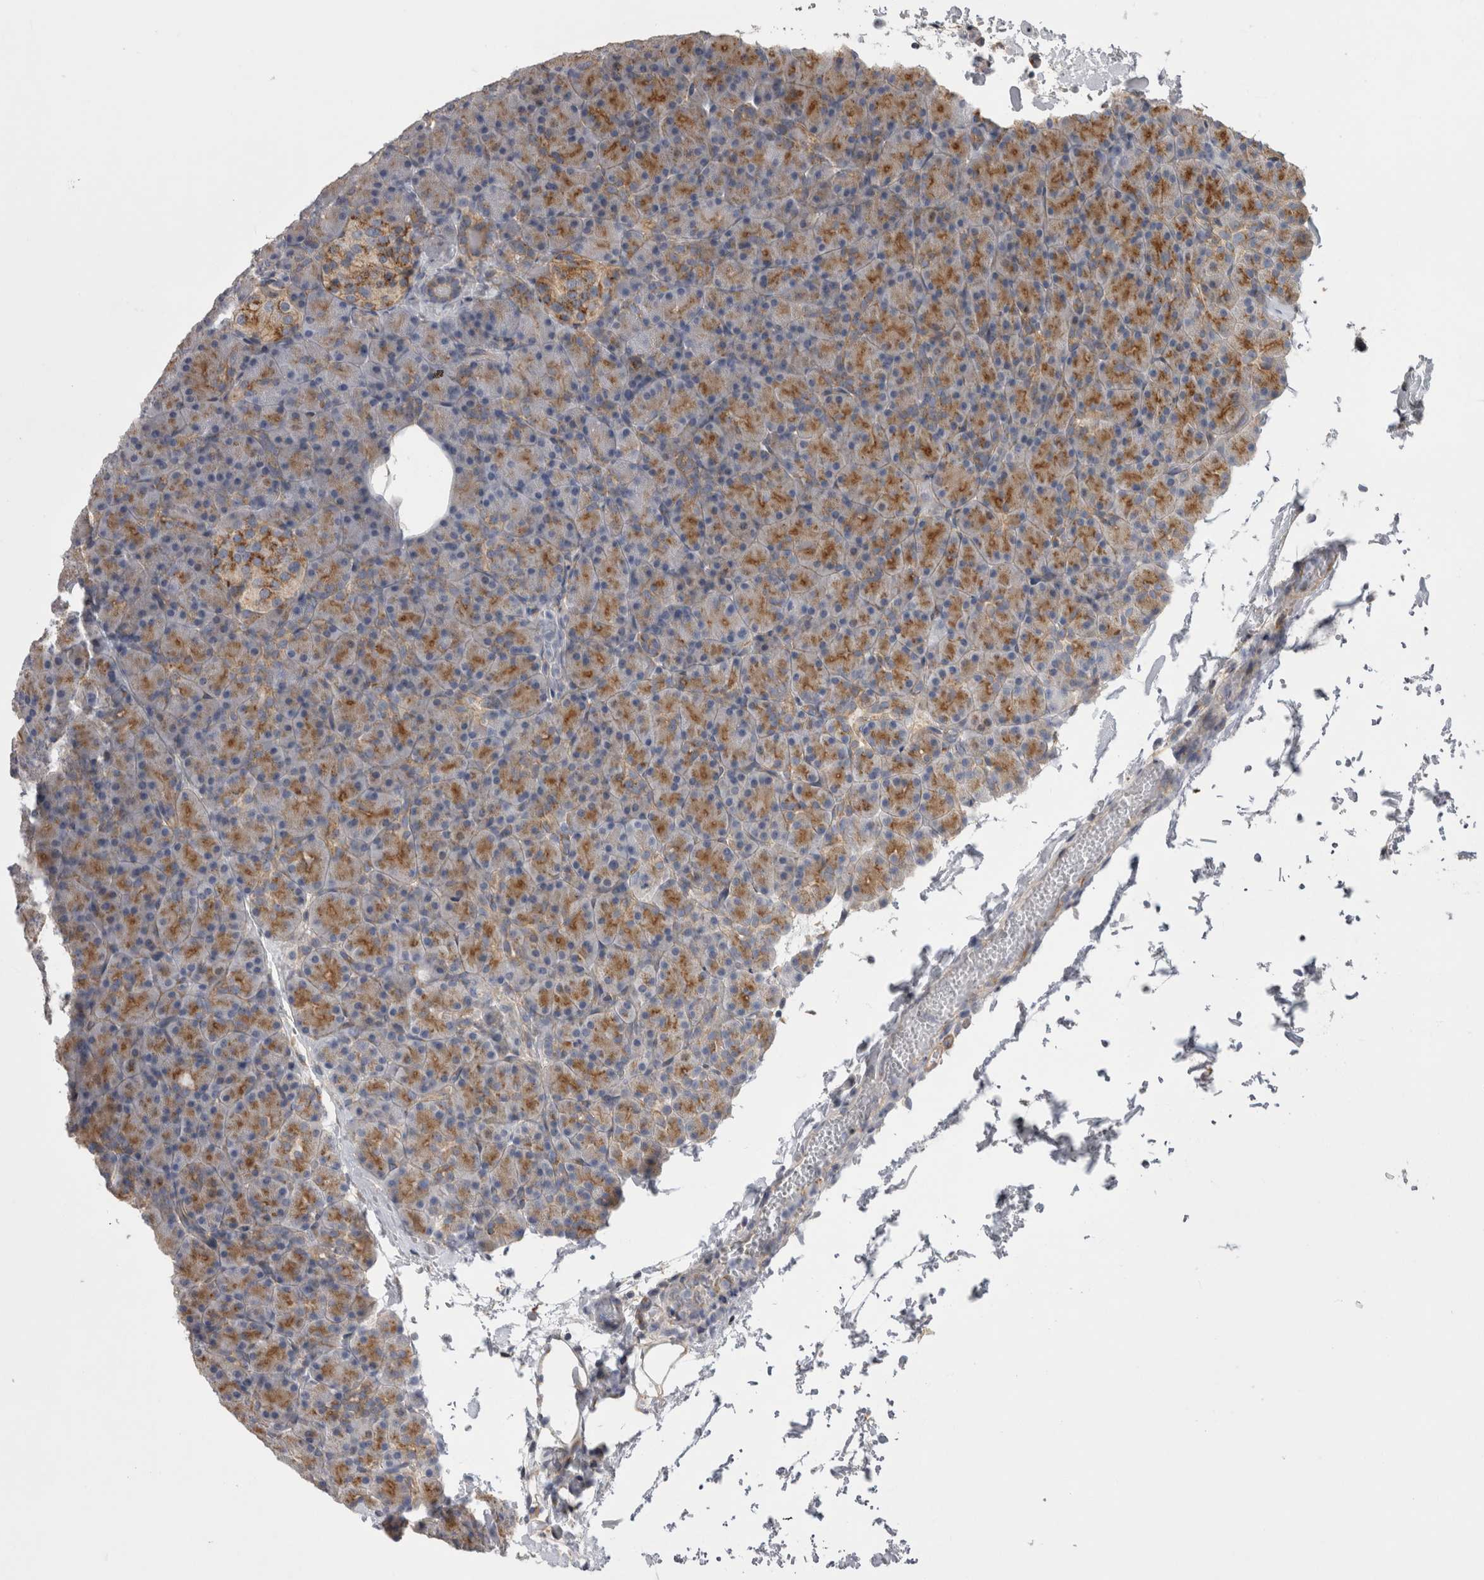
{"staining": {"intensity": "moderate", "quantity": "25%-75%", "location": "cytoplasmic/membranous"}, "tissue": "pancreas", "cell_type": "Exocrine glandular cells", "image_type": "normal", "snomed": [{"axis": "morphology", "description": "Normal tissue, NOS"}, {"axis": "topography", "description": "Pancreas"}], "caption": "Normal pancreas was stained to show a protein in brown. There is medium levels of moderate cytoplasmic/membranous expression in about 25%-75% of exocrine glandular cells.", "gene": "ATXN3L", "patient": {"sex": "female", "age": 43}}